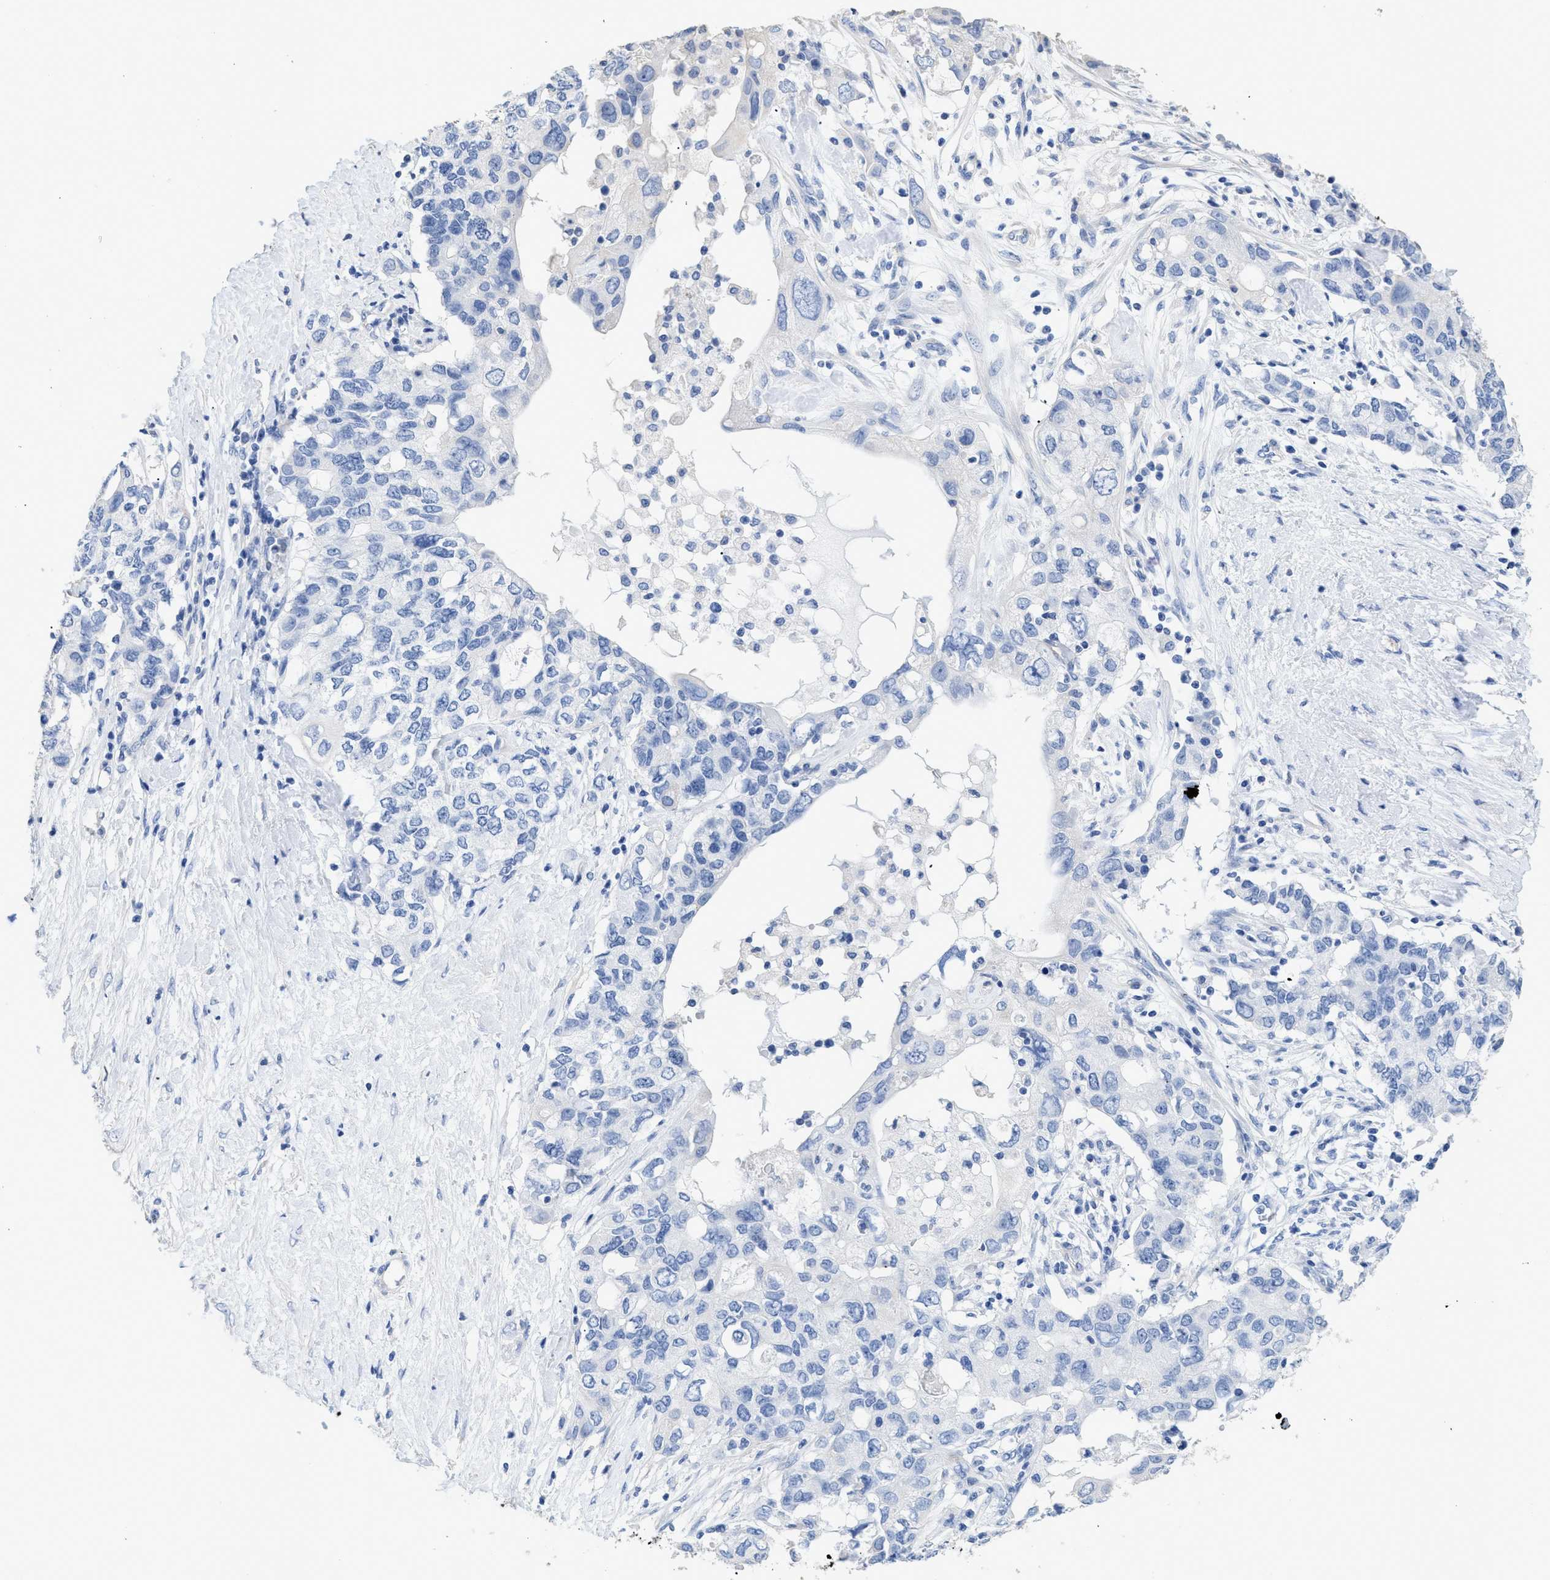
{"staining": {"intensity": "negative", "quantity": "none", "location": "none"}, "tissue": "pancreatic cancer", "cell_type": "Tumor cells", "image_type": "cancer", "snomed": [{"axis": "morphology", "description": "Adenocarcinoma, NOS"}, {"axis": "topography", "description": "Pancreas"}], "caption": "This is an immunohistochemistry (IHC) micrograph of human pancreatic cancer (adenocarcinoma). There is no staining in tumor cells.", "gene": "DLC1", "patient": {"sex": "female", "age": 56}}